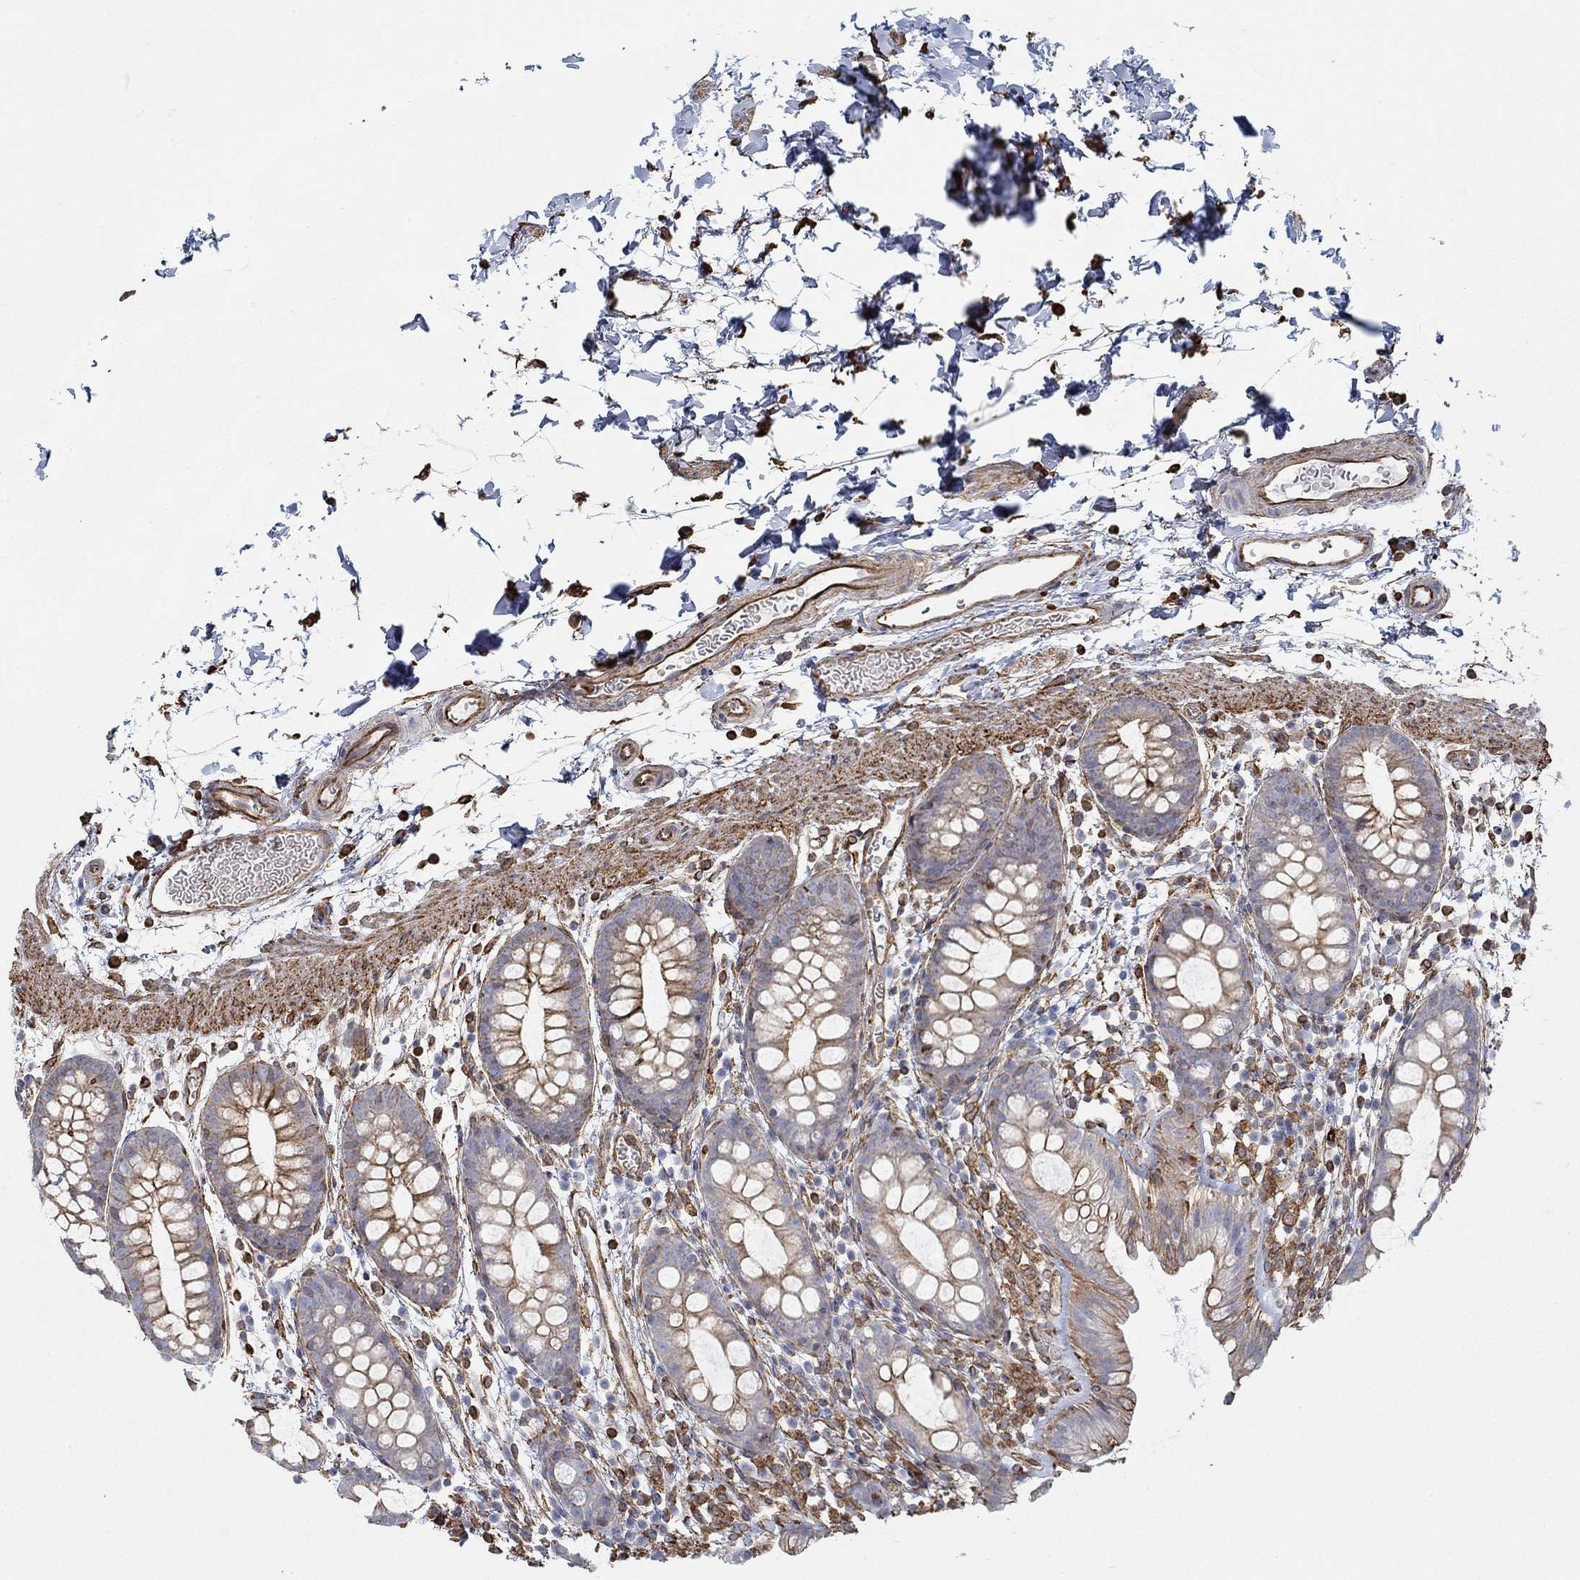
{"staining": {"intensity": "strong", "quantity": "<25%", "location": "cytoplasmic/membranous"}, "tissue": "rectum", "cell_type": "Glandular cells", "image_type": "normal", "snomed": [{"axis": "morphology", "description": "Normal tissue, NOS"}, {"axis": "topography", "description": "Rectum"}], "caption": "This micrograph exhibits immunohistochemistry staining of unremarkable human rectum, with medium strong cytoplasmic/membranous staining in about <25% of glandular cells.", "gene": "STC2", "patient": {"sex": "male", "age": 57}}